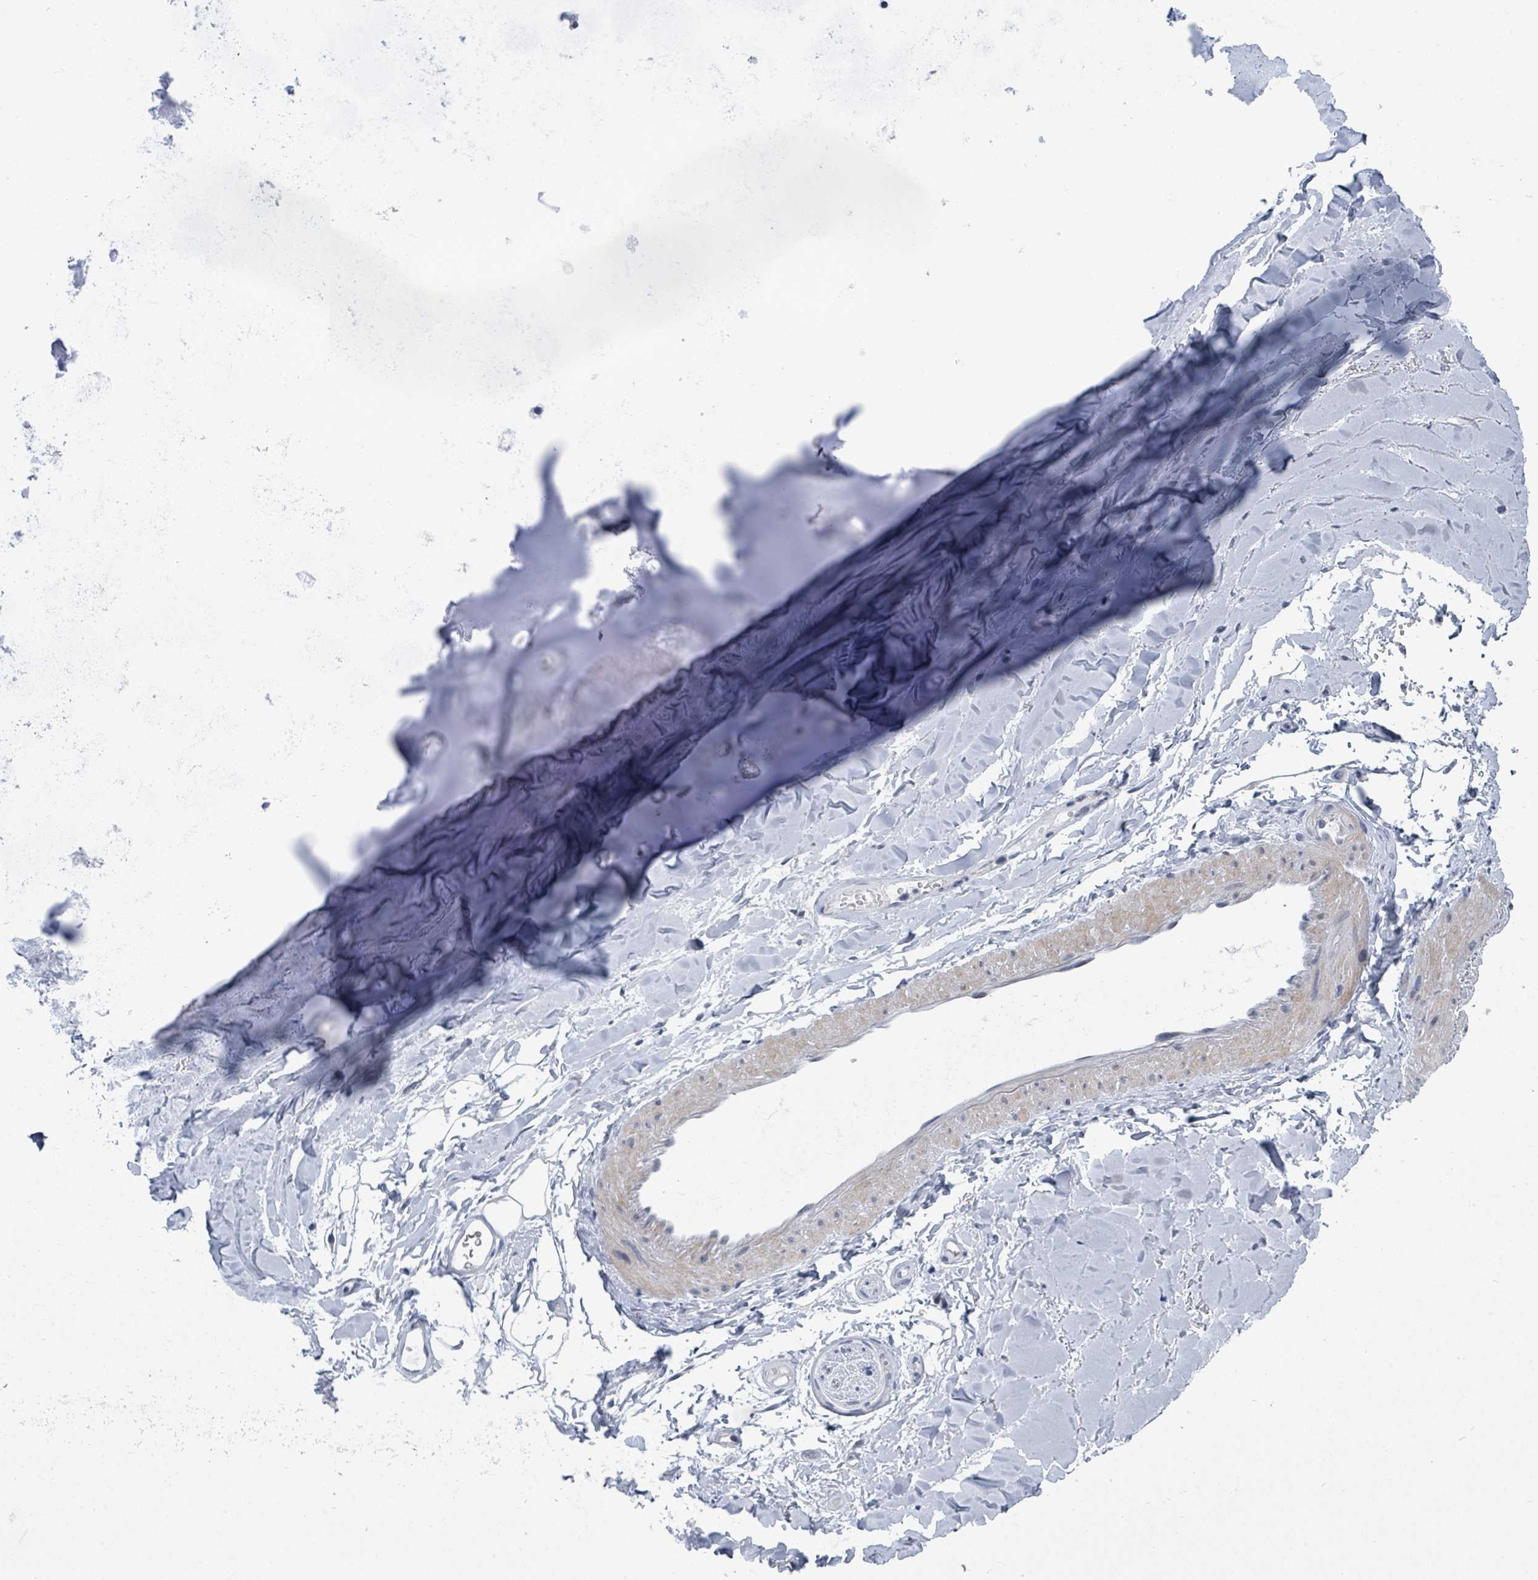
{"staining": {"intensity": "negative", "quantity": "none", "location": "none"}, "tissue": "adipose tissue", "cell_type": "Adipocytes", "image_type": "normal", "snomed": [{"axis": "morphology", "description": "Normal tissue, NOS"}, {"axis": "topography", "description": "Cartilage tissue"}], "caption": "Histopathology image shows no significant protein staining in adipocytes of normal adipose tissue. The staining is performed using DAB (3,3'-diaminobenzidine) brown chromogen with nuclei counter-stained in using hematoxylin.", "gene": "CT45A10", "patient": {"sex": "male", "age": 80}}